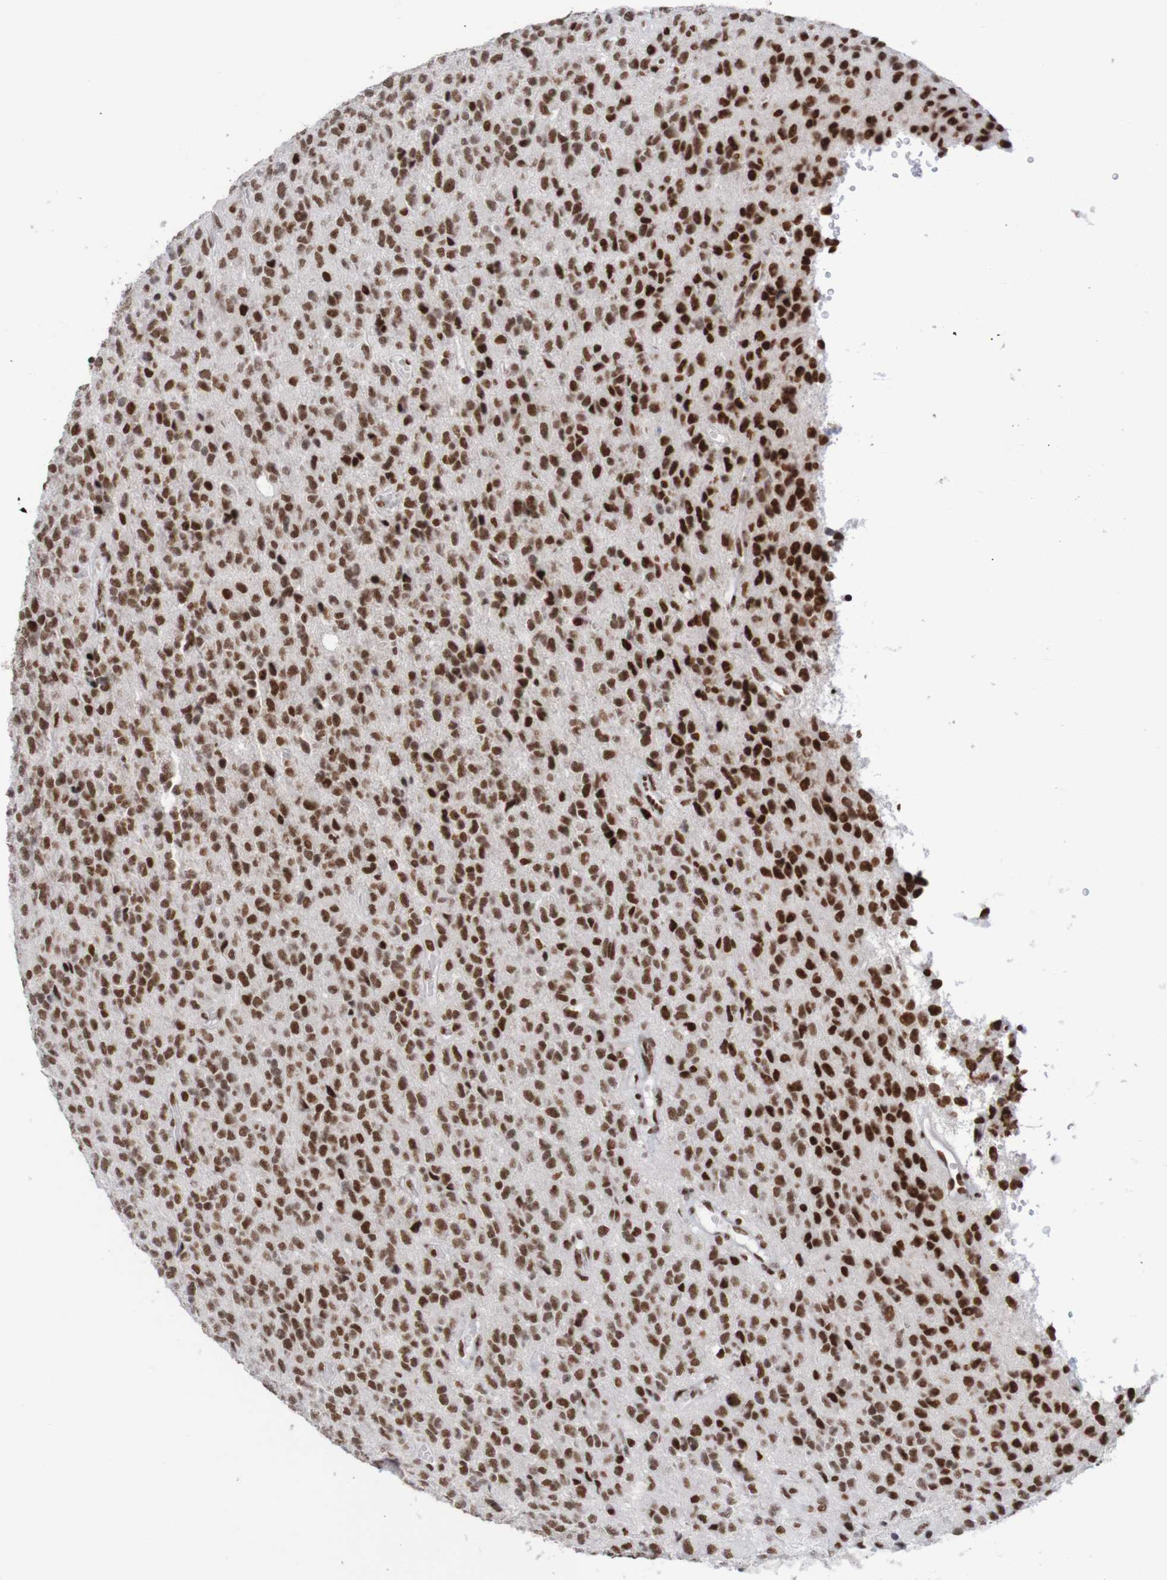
{"staining": {"intensity": "strong", "quantity": ">75%", "location": "nuclear"}, "tissue": "glioma", "cell_type": "Tumor cells", "image_type": "cancer", "snomed": [{"axis": "morphology", "description": "Glioma, malignant, High grade"}, {"axis": "topography", "description": "pancreas cauda"}], "caption": "Human glioma stained with a protein marker reveals strong staining in tumor cells.", "gene": "THRAP3", "patient": {"sex": "male", "age": 60}}